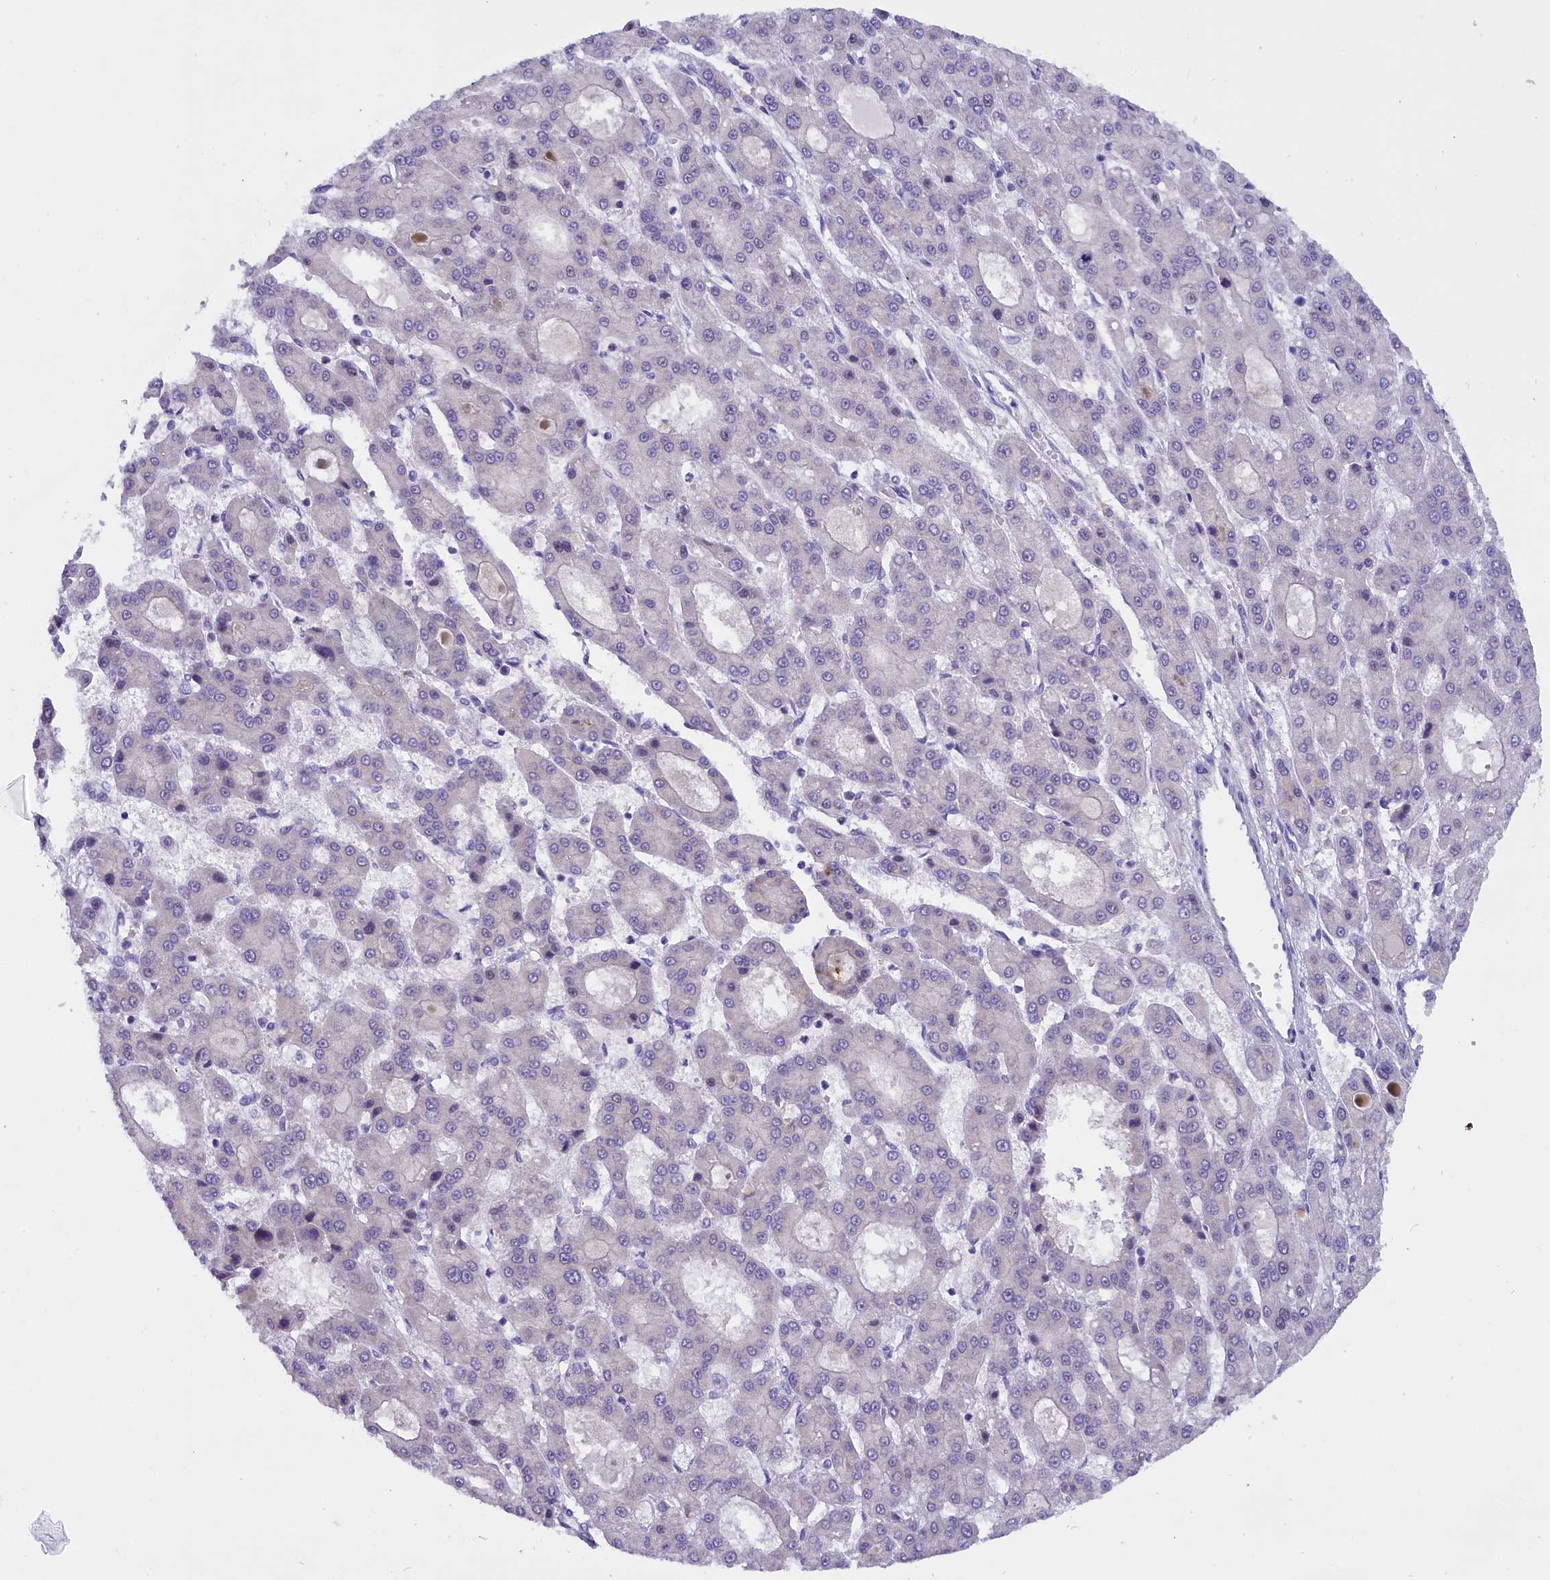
{"staining": {"intensity": "weak", "quantity": "<25%", "location": "nuclear"}, "tissue": "liver cancer", "cell_type": "Tumor cells", "image_type": "cancer", "snomed": [{"axis": "morphology", "description": "Carcinoma, Hepatocellular, NOS"}, {"axis": "topography", "description": "Liver"}], "caption": "This is an immunohistochemistry photomicrograph of human liver hepatocellular carcinoma. There is no positivity in tumor cells.", "gene": "OSGEP", "patient": {"sex": "male", "age": 70}}